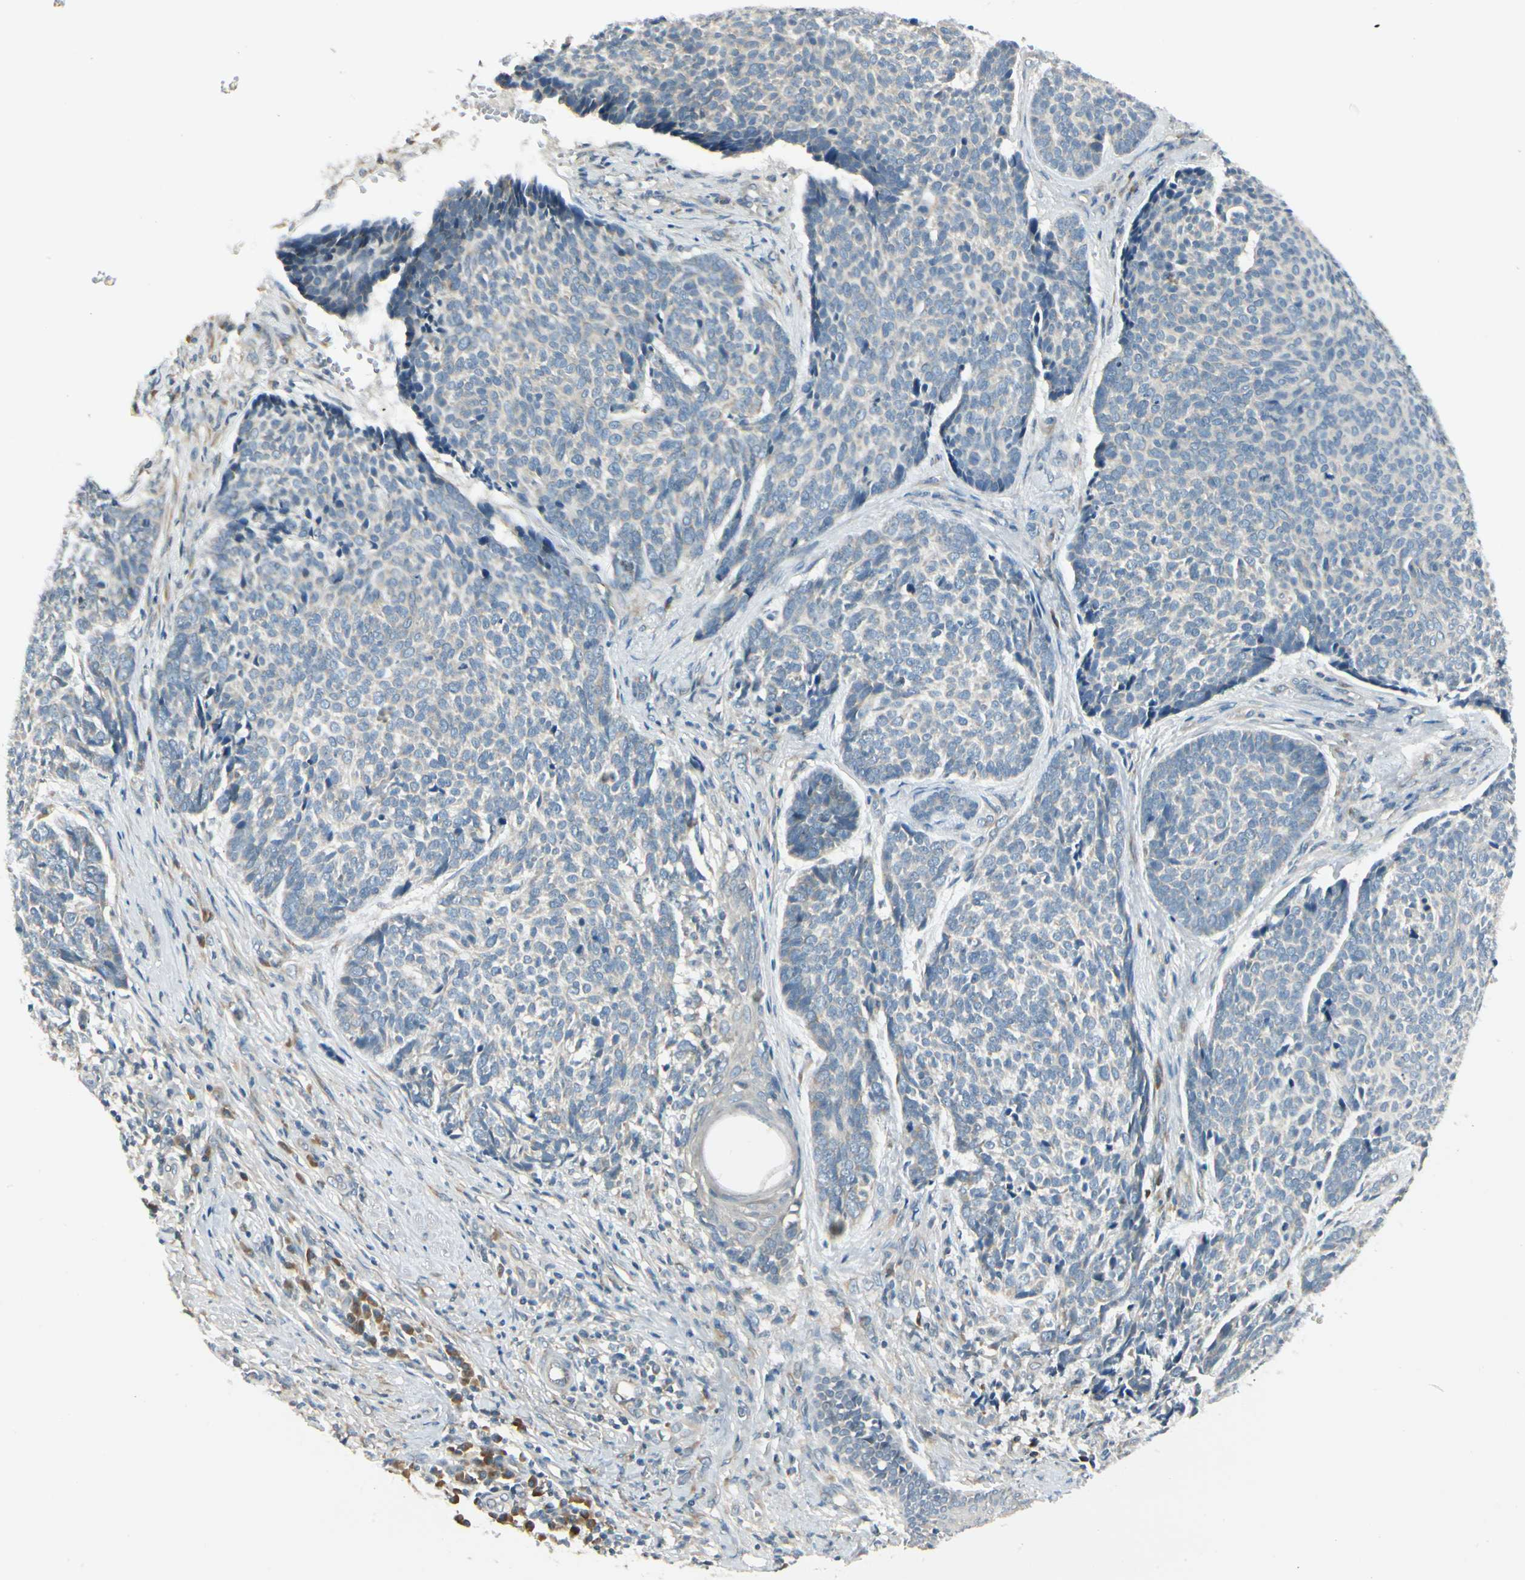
{"staining": {"intensity": "negative", "quantity": "none", "location": "none"}, "tissue": "skin cancer", "cell_type": "Tumor cells", "image_type": "cancer", "snomed": [{"axis": "morphology", "description": "Basal cell carcinoma"}, {"axis": "topography", "description": "Skin"}], "caption": "Photomicrograph shows no significant protein positivity in tumor cells of skin cancer (basal cell carcinoma).", "gene": "BNIP1", "patient": {"sex": "male", "age": 84}}